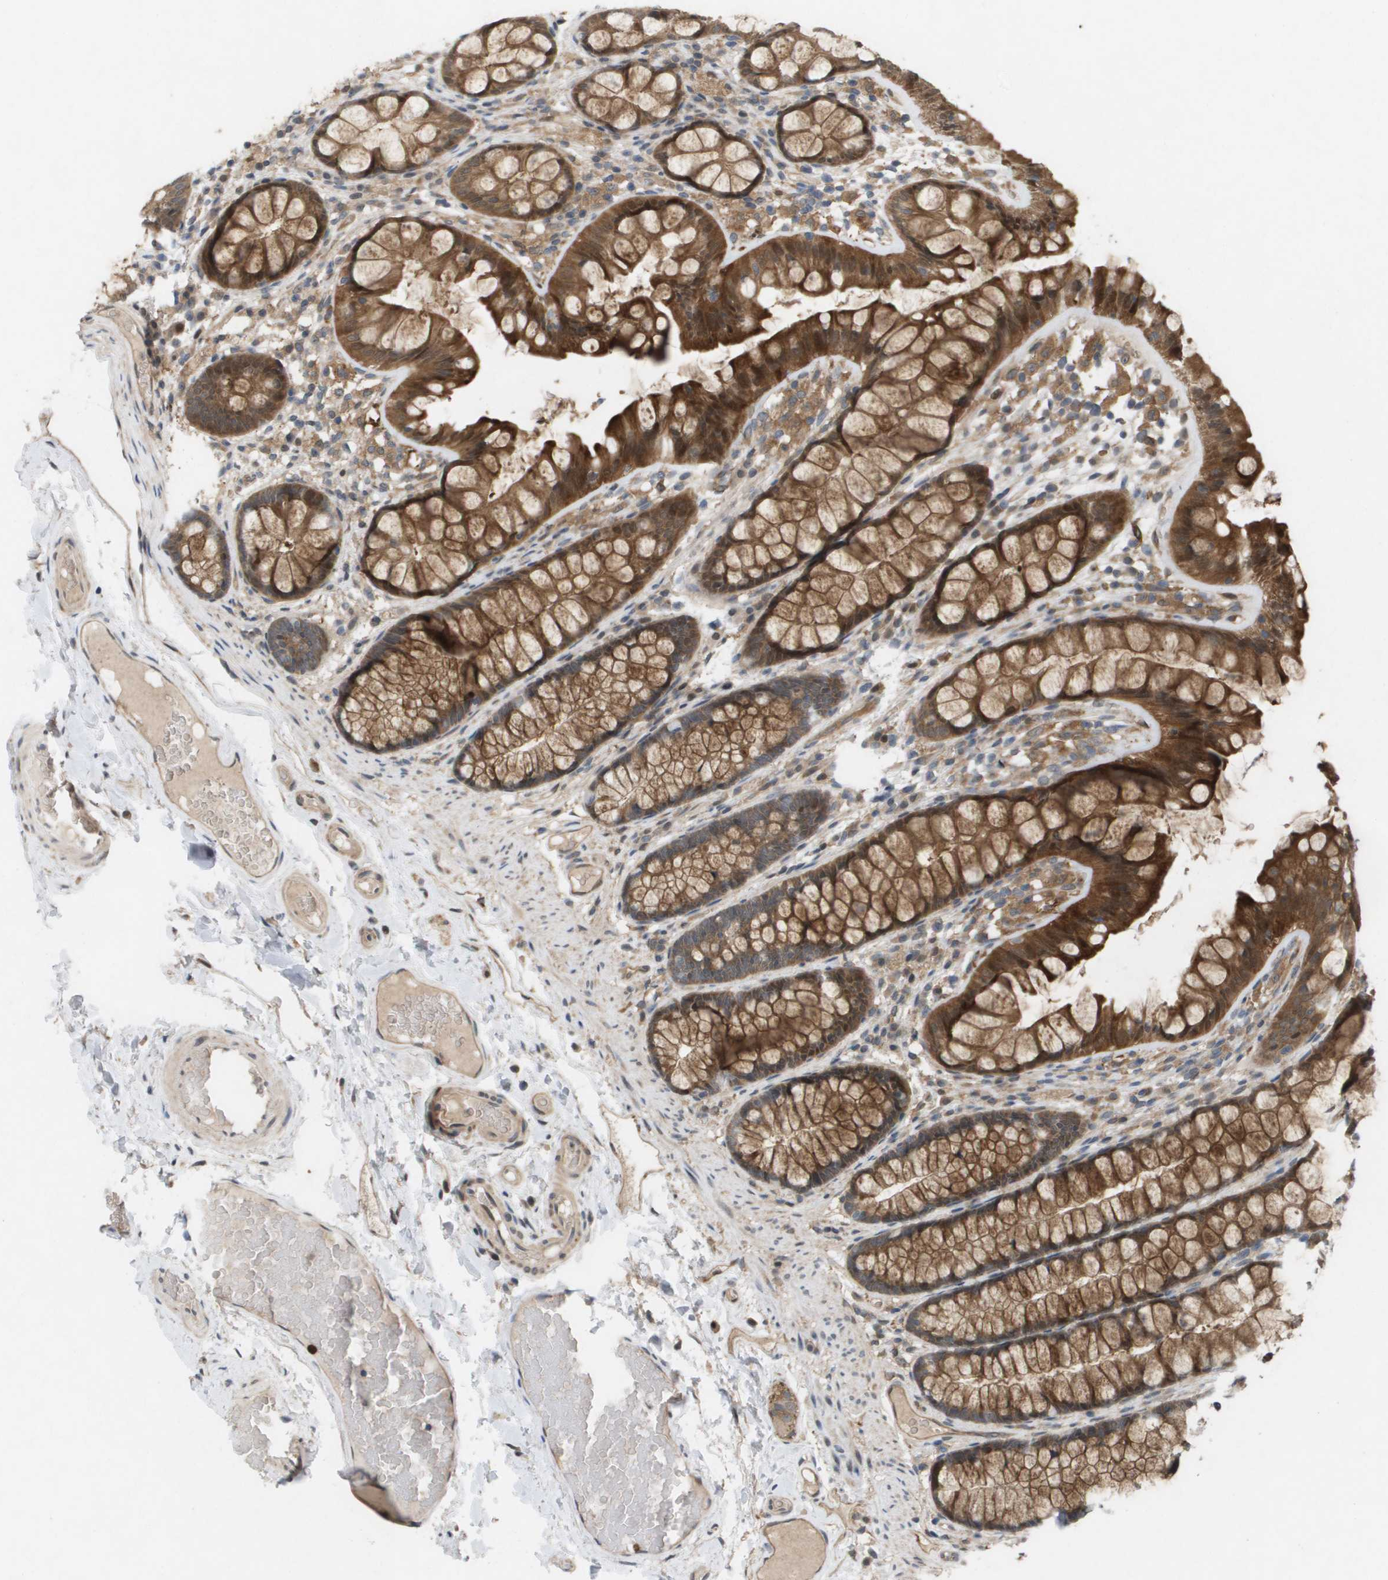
{"staining": {"intensity": "weak", "quantity": ">75%", "location": "cytoplasmic/membranous"}, "tissue": "colon", "cell_type": "Endothelial cells", "image_type": "normal", "snomed": [{"axis": "morphology", "description": "Normal tissue, NOS"}, {"axis": "topography", "description": "Colon"}], "caption": "Brown immunohistochemical staining in unremarkable human colon displays weak cytoplasmic/membranous expression in about >75% of endothelial cells. The staining was performed using DAB (3,3'-diaminobenzidine), with brown indicating positive protein expression. Nuclei are stained blue with hematoxylin.", "gene": "PALD1", "patient": {"sex": "female", "age": 56}}